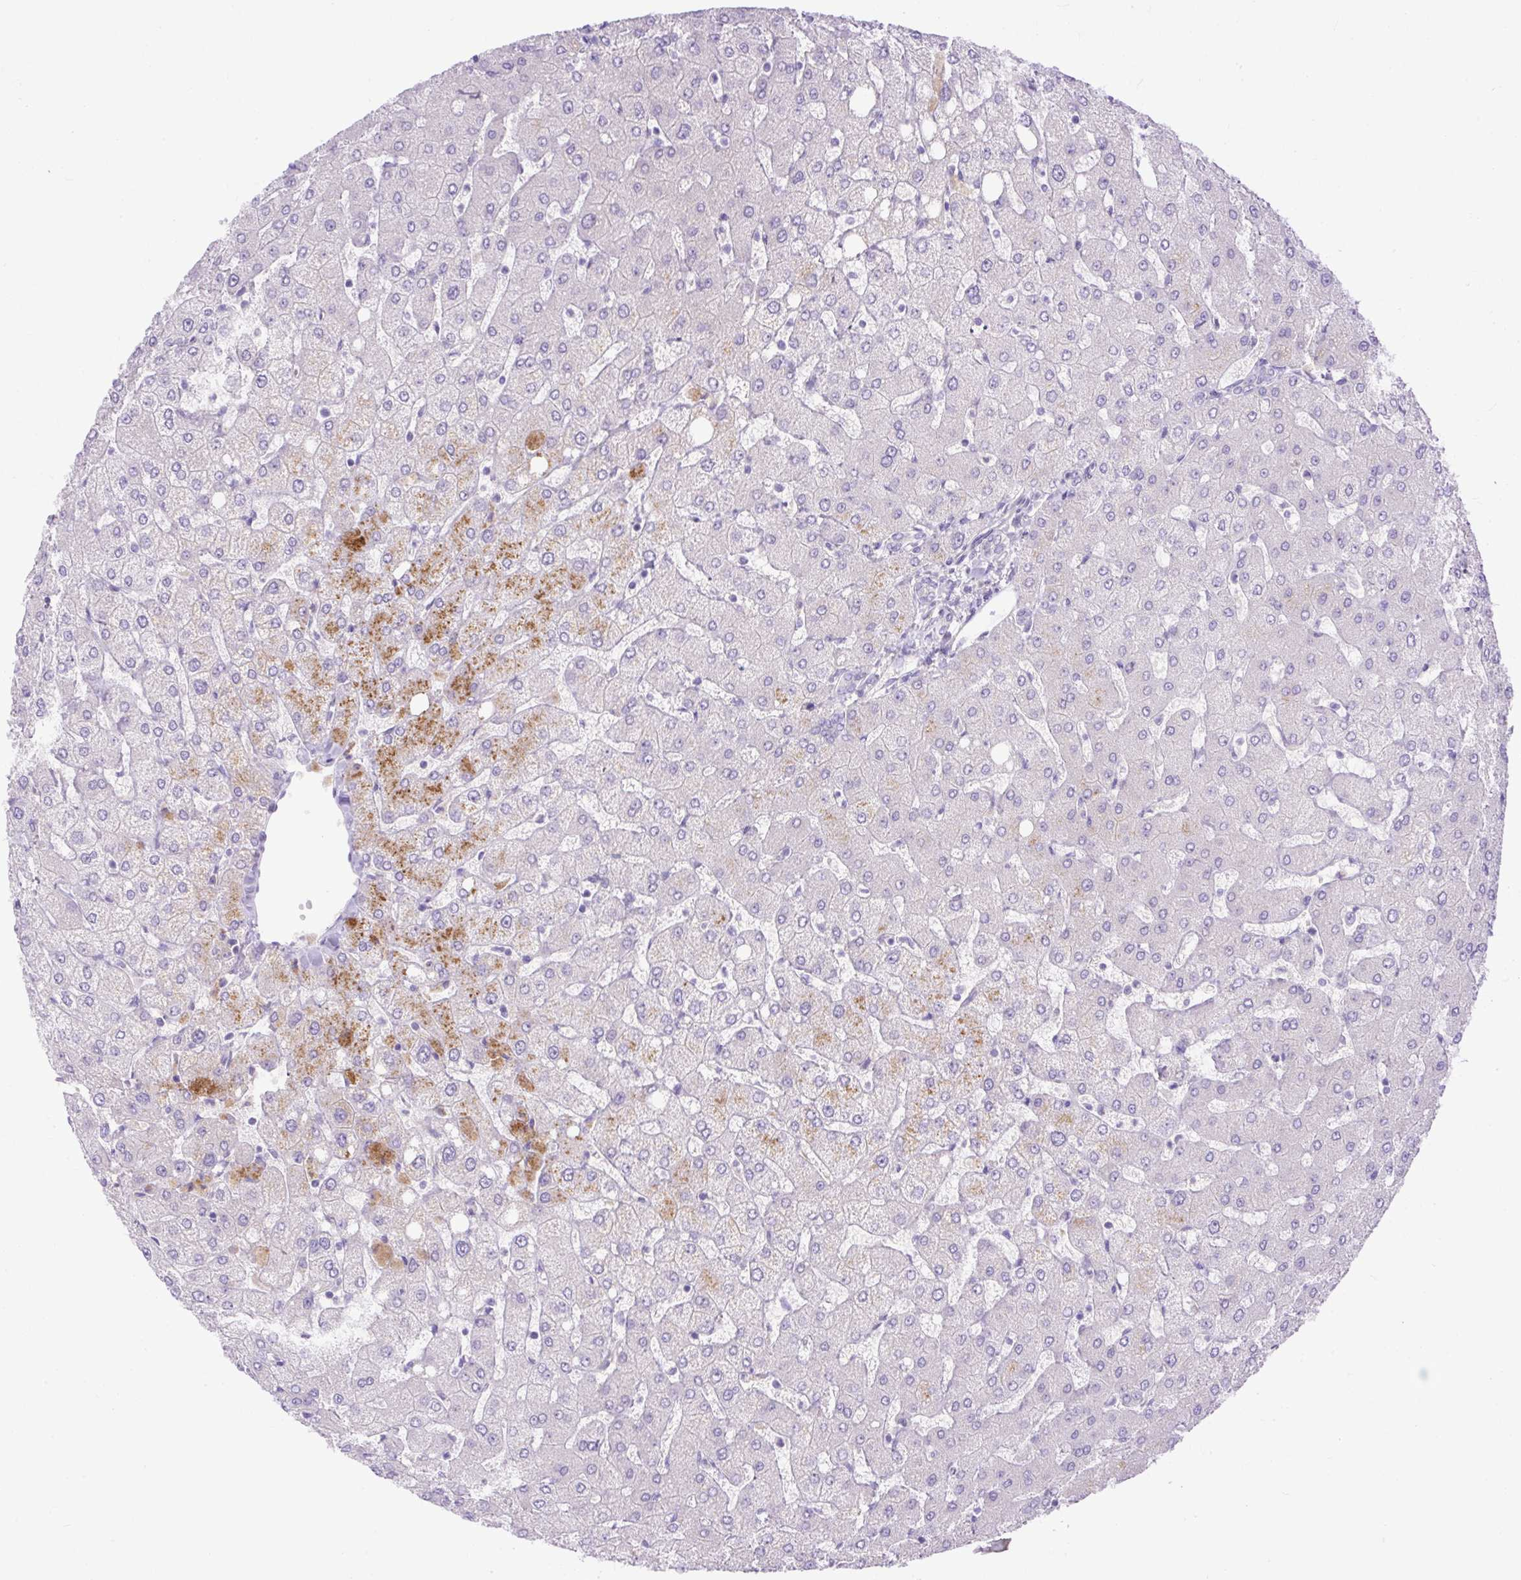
{"staining": {"intensity": "negative", "quantity": "none", "location": "none"}, "tissue": "liver", "cell_type": "Cholangiocytes", "image_type": "normal", "snomed": [{"axis": "morphology", "description": "Normal tissue, NOS"}, {"axis": "topography", "description": "Liver"}], "caption": "Liver was stained to show a protein in brown. There is no significant expression in cholangiocytes. Brightfield microscopy of immunohistochemistry stained with DAB (3,3'-diaminobenzidine) (brown) and hematoxylin (blue), captured at high magnification.", "gene": "SPTBN5", "patient": {"sex": "female", "age": 54}}